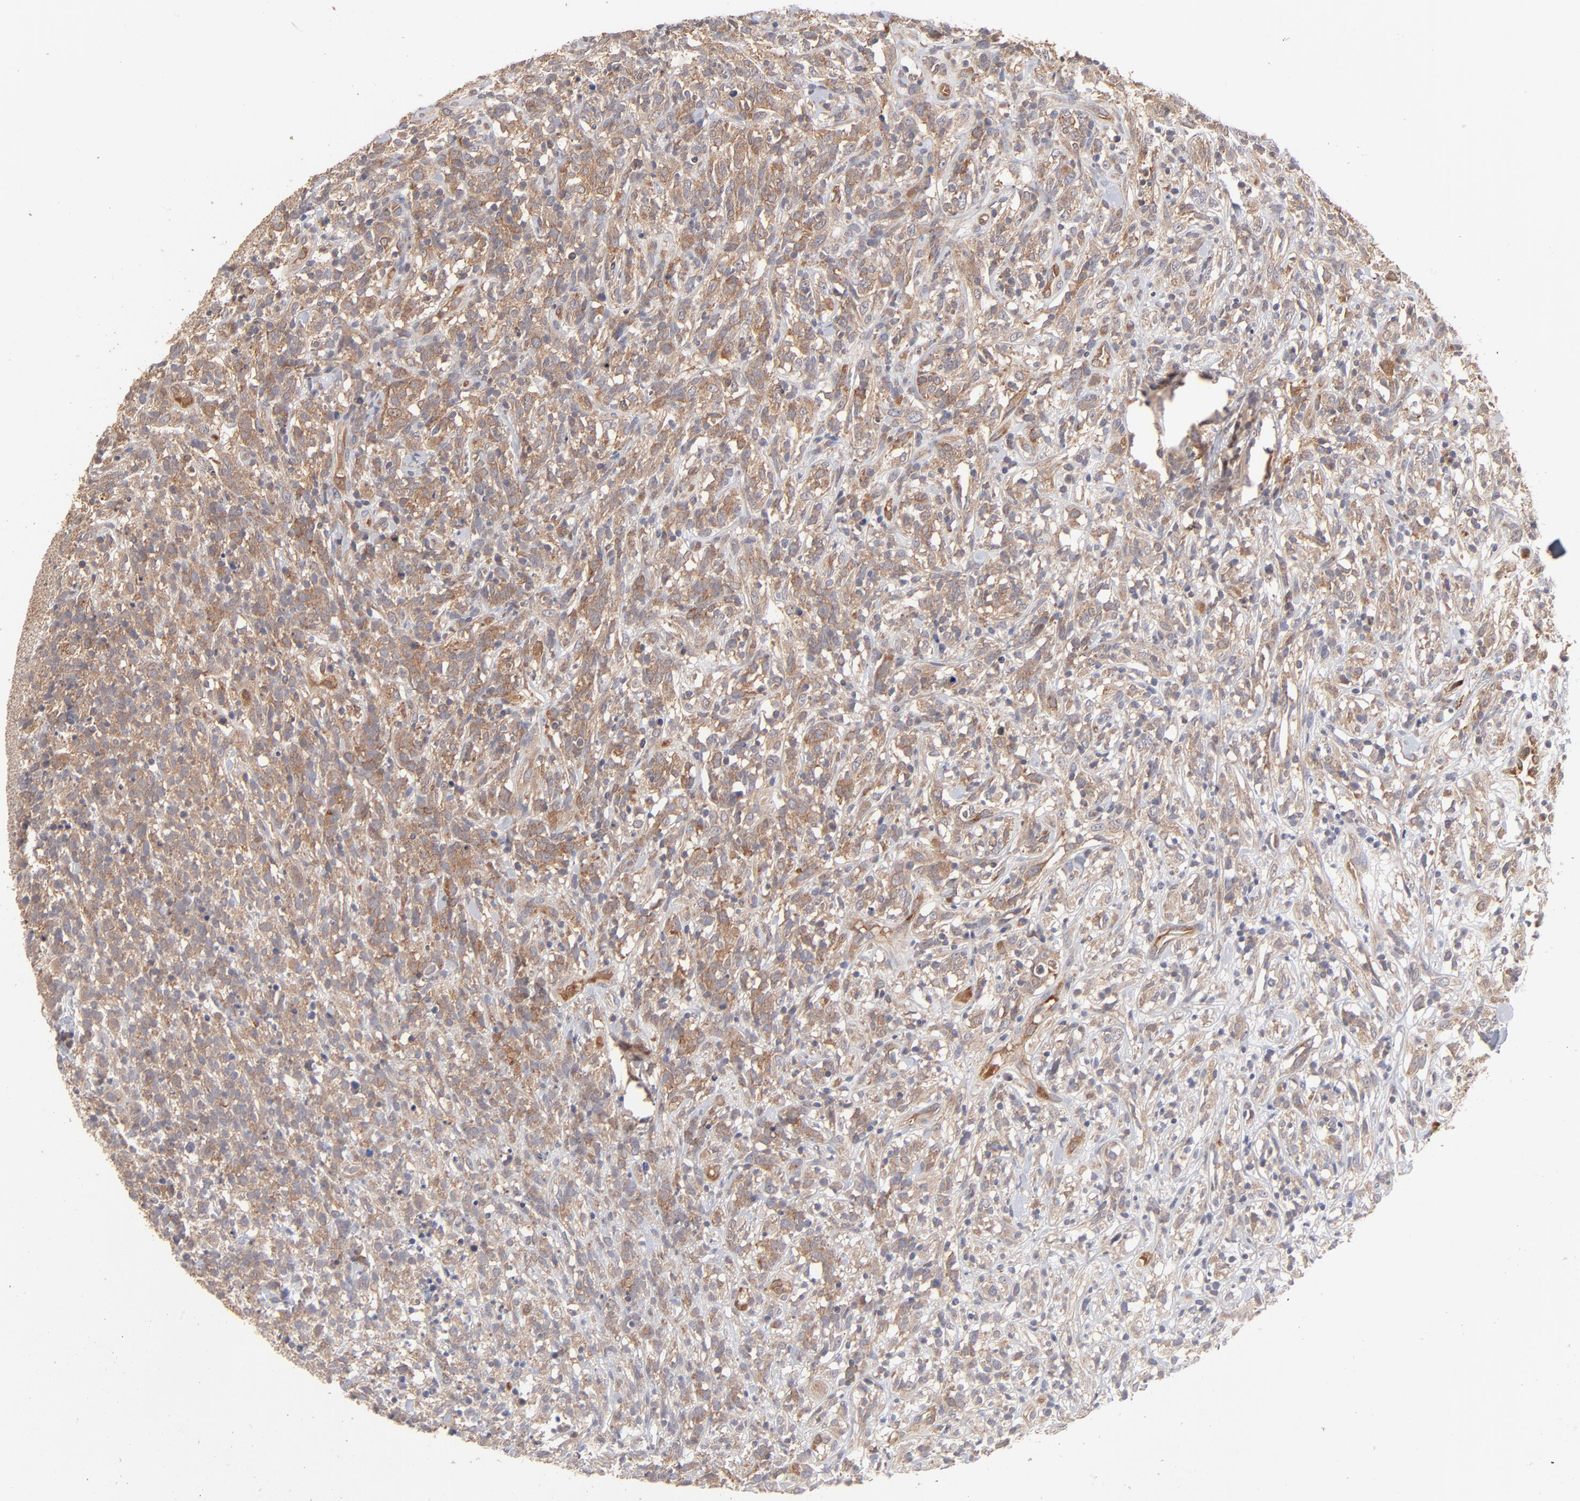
{"staining": {"intensity": "moderate", "quantity": ">75%", "location": "cytoplasmic/membranous"}, "tissue": "lymphoma", "cell_type": "Tumor cells", "image_type": "cancer", "snomed": [{"axis": "morphology", "description": "Malignant lymphoma, non-Hodgkin's type, High grade"}, {"axis": "topography", "description": "Lymph node"}], "caption": "This photomicrograph reveals immunohistochemistry staining of human lymphoma, with medium moderate cytoplasmic/membranous staining in about >75% of tumor cells.", "gene": "IVNS1ABP", "patient": {"sex": "female", "age": 73}}